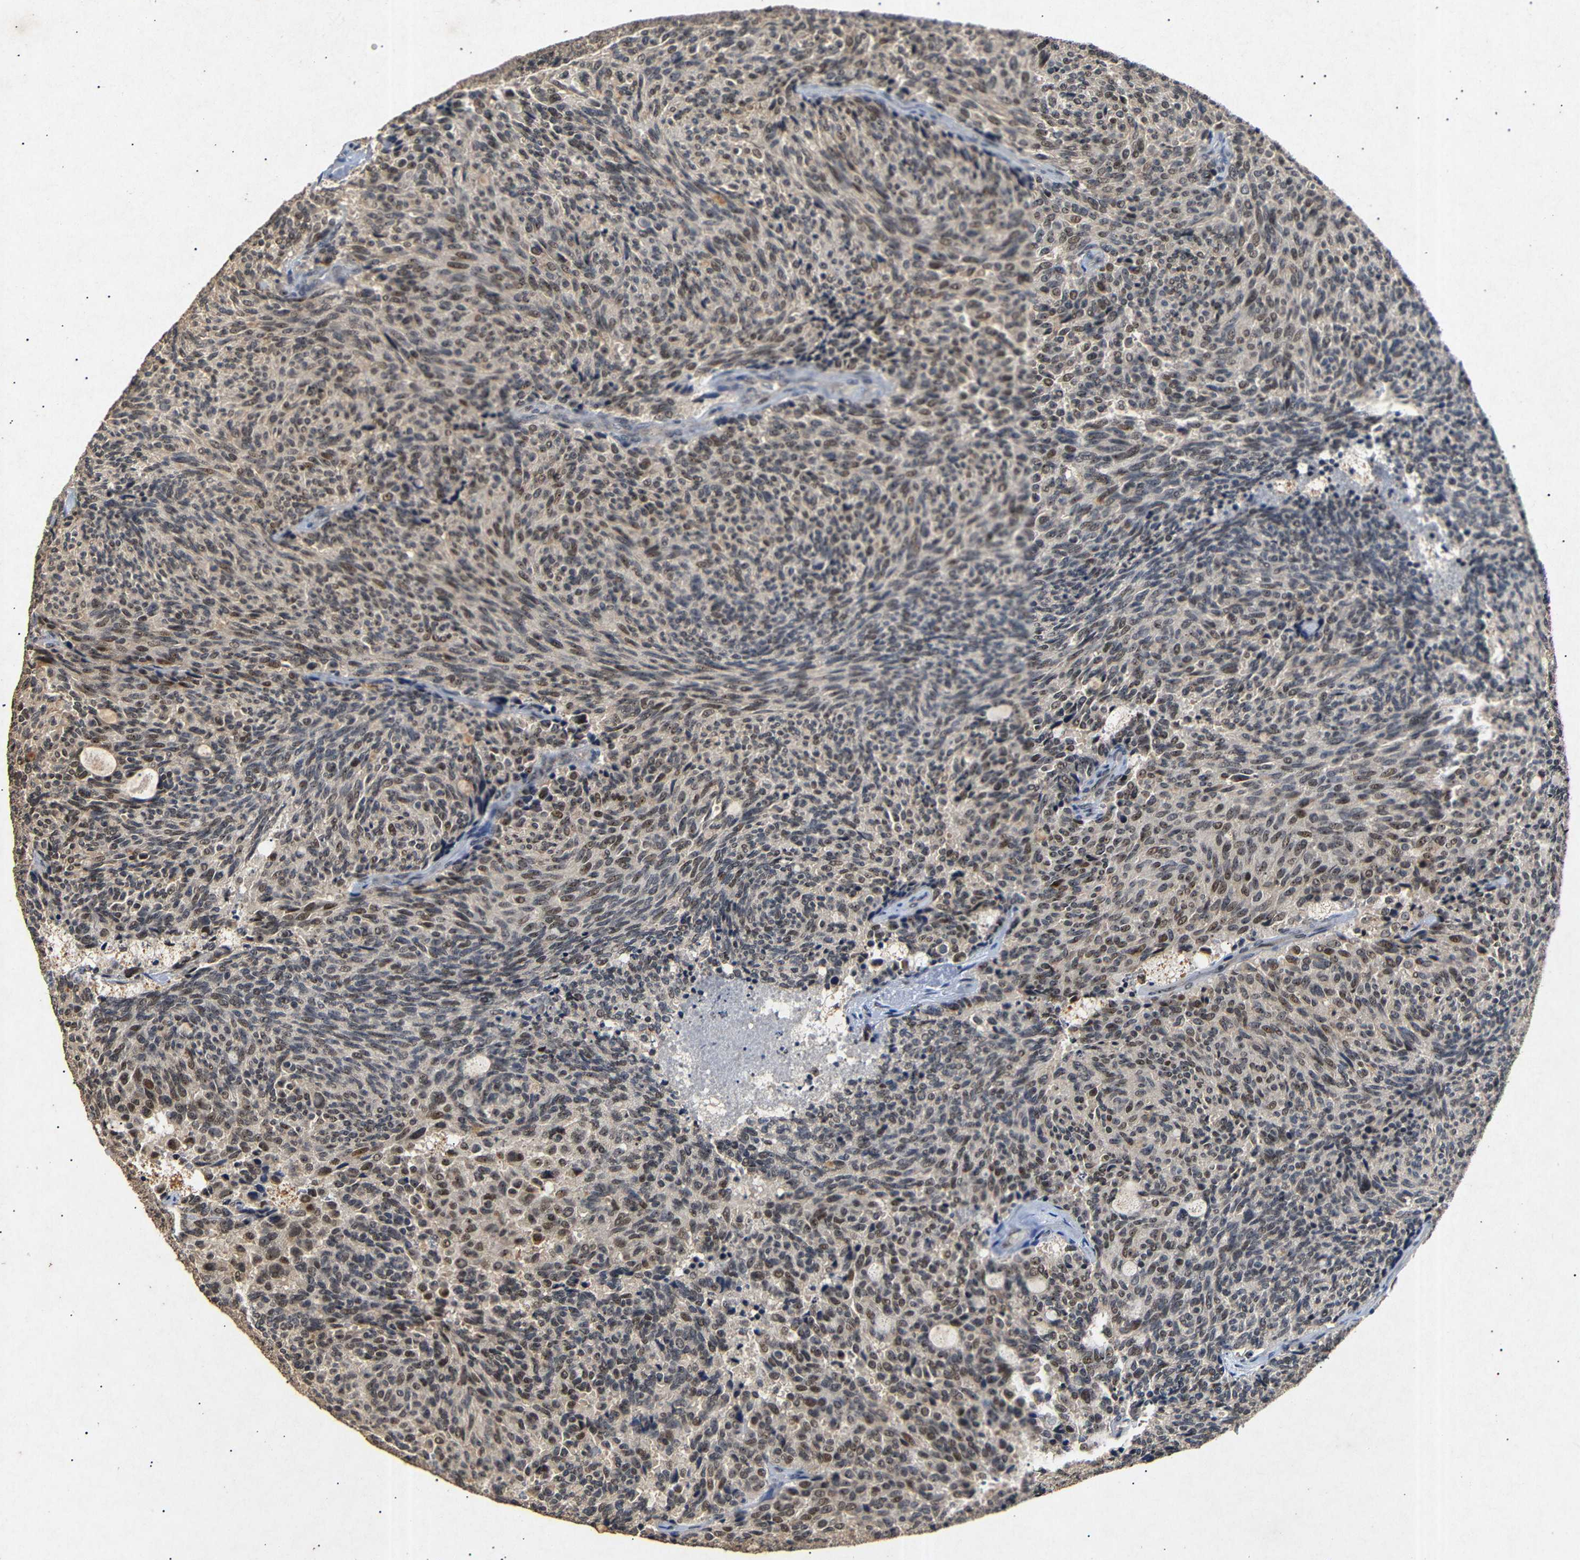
{"staining": {"intensity": "moderate", "quantity": ">75%", "location": "nuclear"}, "tissue": "carcinoid", "cell_type": "Tumor cells", "image_type": "cancer", "snomed": [{"axis": "morphology", "description": "Carcinoid, malignant, NOS"}, {"axis": "topography", "description": "Pancreas"}], "caption": "This is an image of immunohistochemistry staining of malignant carcinoid, which shows moderate positivity in the nuclear of tumor cells.", "gene": "PARN", "patient": {"sex": "female", "age": 54}}